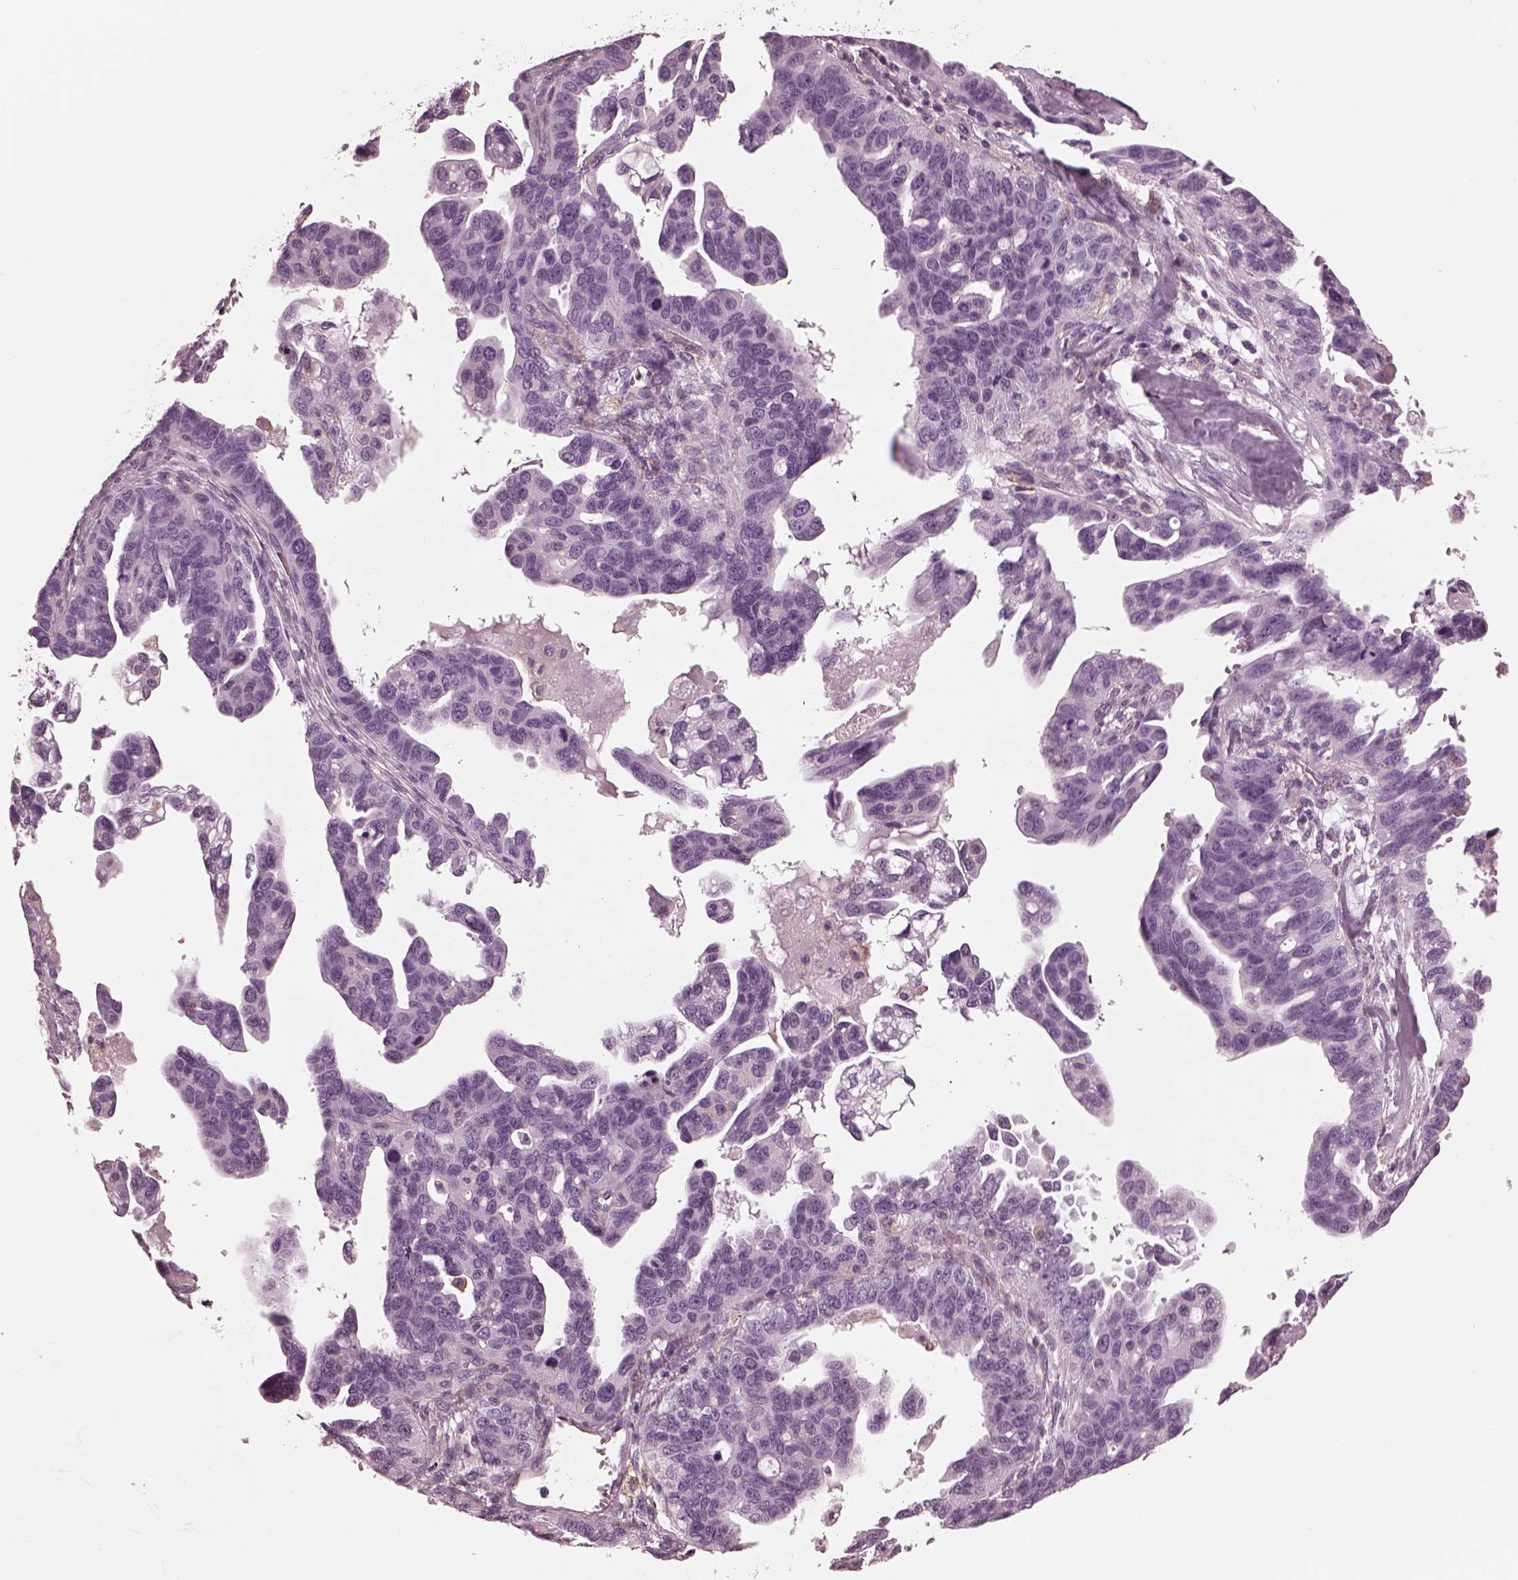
{"staining": {"intensity": "negative", "quantity": "none", "location": "none"}, "tissue": "ovarian cancer", "cell_type": "Tumor cells", "image_type": "cancer", "snomed": [{"axis": "morphology", "description": "Cystadenocarcinoma, serous, NOS"}, {"axis": "topography", "description": "Ovary"}], "caption": "Immunohistochemistry histopathology image of ovarian cancer stained for a protein (brown), which demonstrates no expression in tumor cells.", "gene": "CGA", "patient": {"sex": "female", "age": 69}}